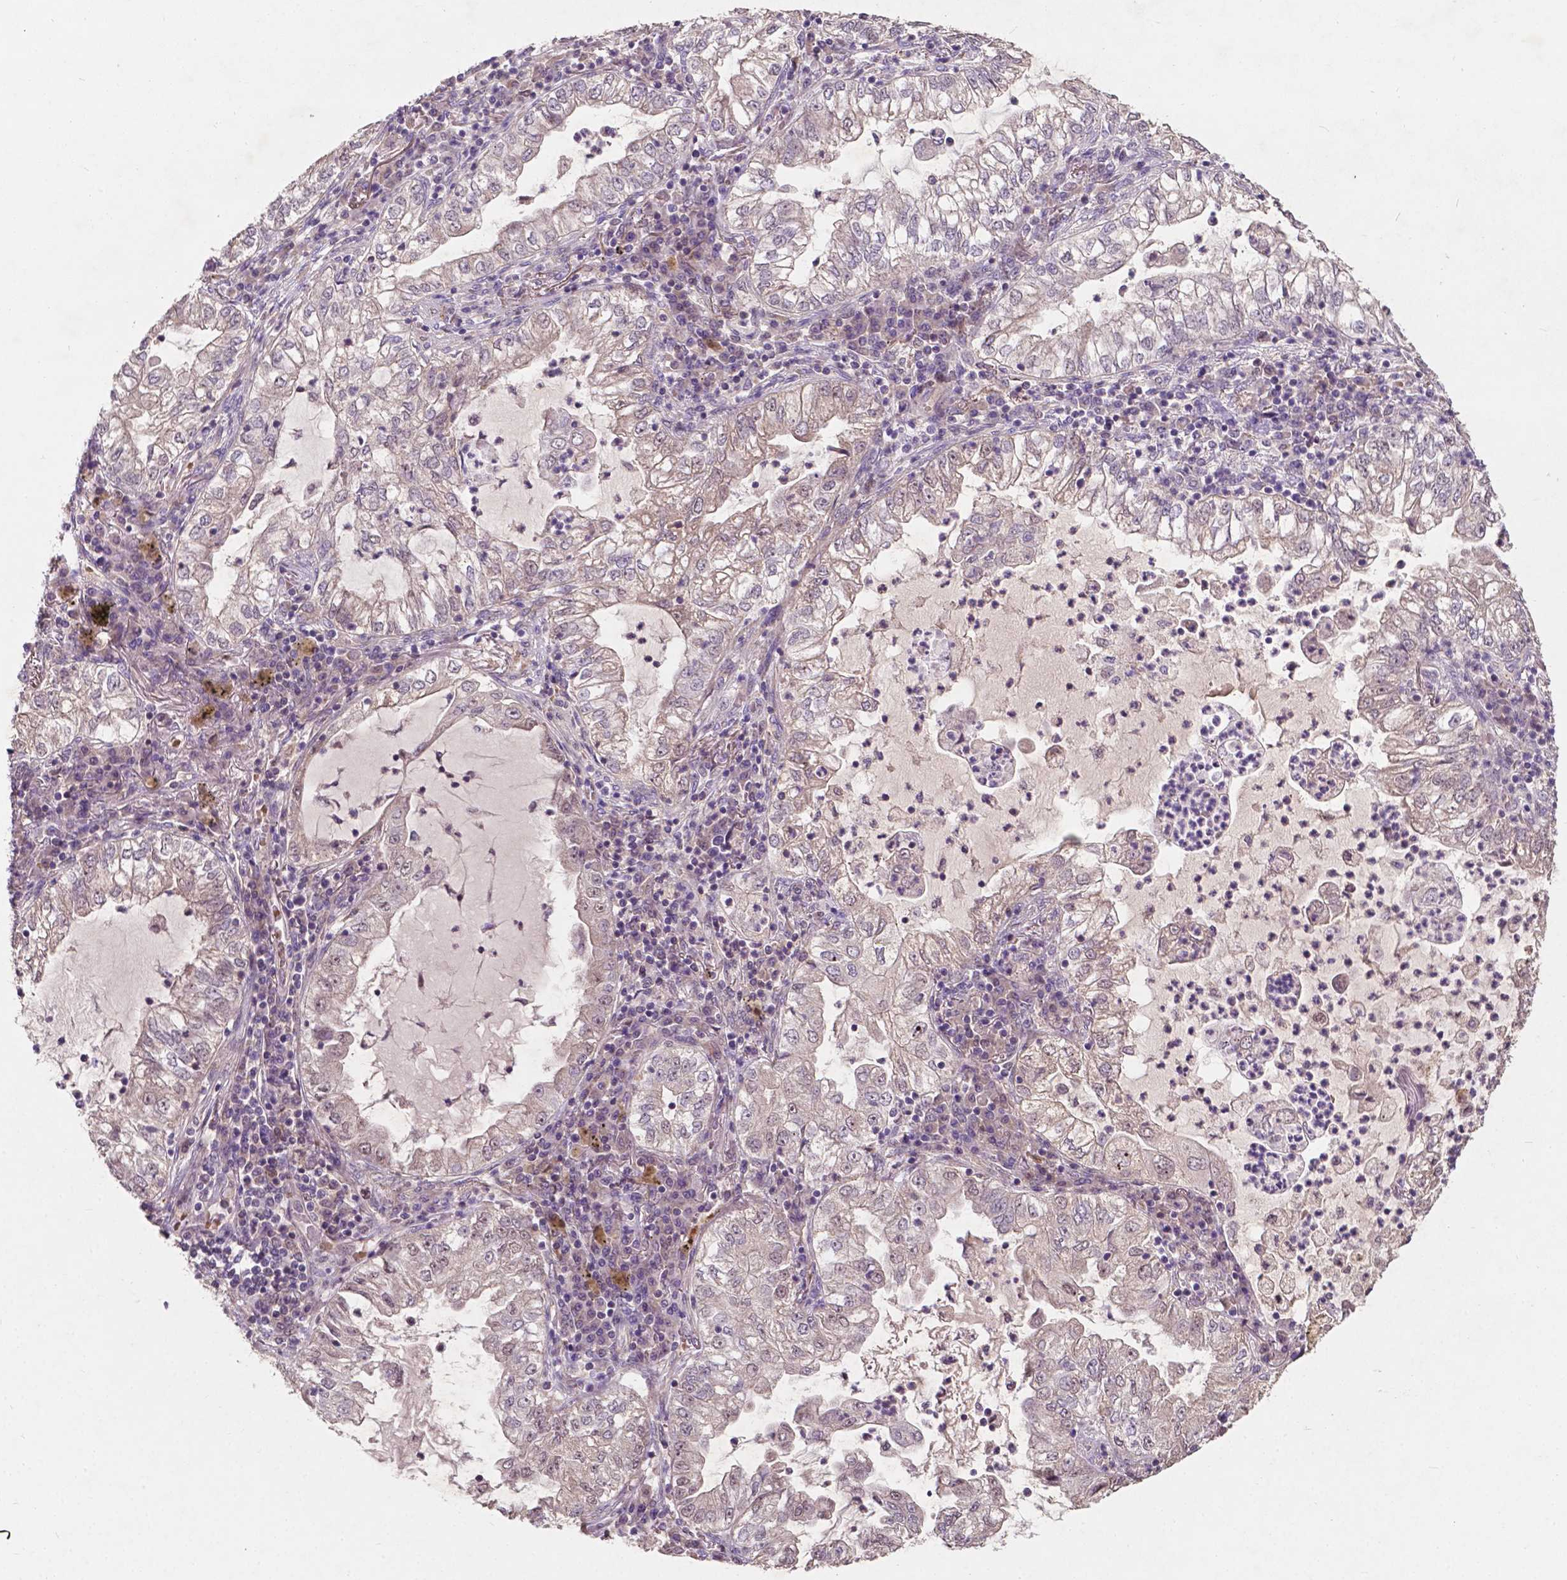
{"staining": {"intensity": "weak", "quantity": "<25%", "location": "cytoplasmic/membranous"}, "tissue": "lung cancer", "cell_type": "Tumor cells", "image_type": "cancer", "snomed": [{"axis": "morphology", "description": "Adenocarcinoma, NOS"}, {"axis": "topography", "description": "Lung"}], "caption": "The histopathology image shows no staining of tumor cells in lung cancer.", "gene": "DUSP16", "patient": {"sex": "female", "age": 73}}